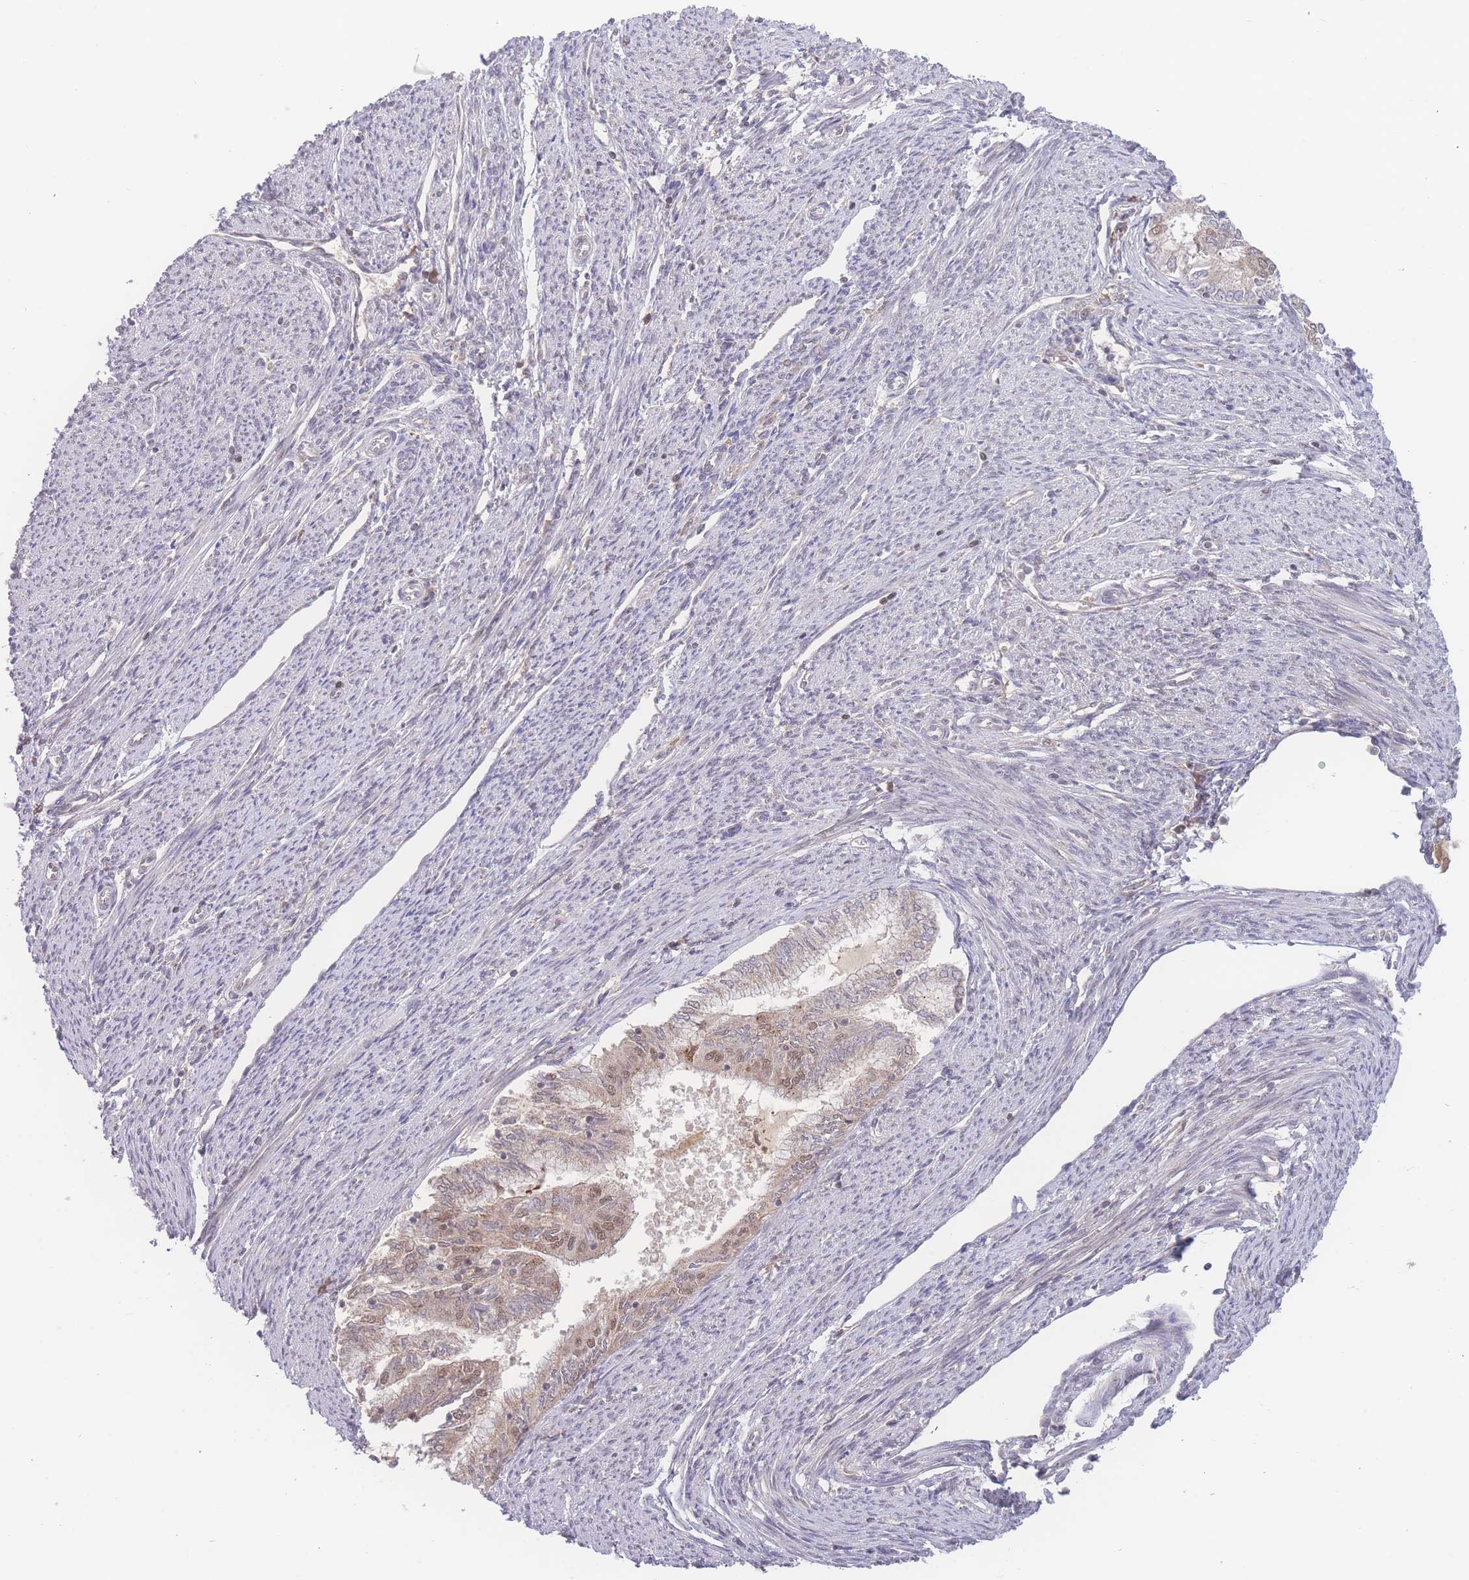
{"staining": {"intensity": "weak", "quantity": "25%-75%", "location": "nuclear"}, "tissue": "endometrial cancer", "cell_type": "Tumor cells", "image_type": "cancer", "snomed": [{"axis": "morphology", "description": "Adenocarcinoma, NOS"}, {"axis": "topography", "description": "Endometrium"}], "caption": "An image showing weak nuclear expression in approximately 25%-75% of tumor cells in adenocarcinoma (endometrial), as visualized by brown immunohistochemical staining.", "gene": "RAVER1", "patient": {"sex": "female", "age": 79}}